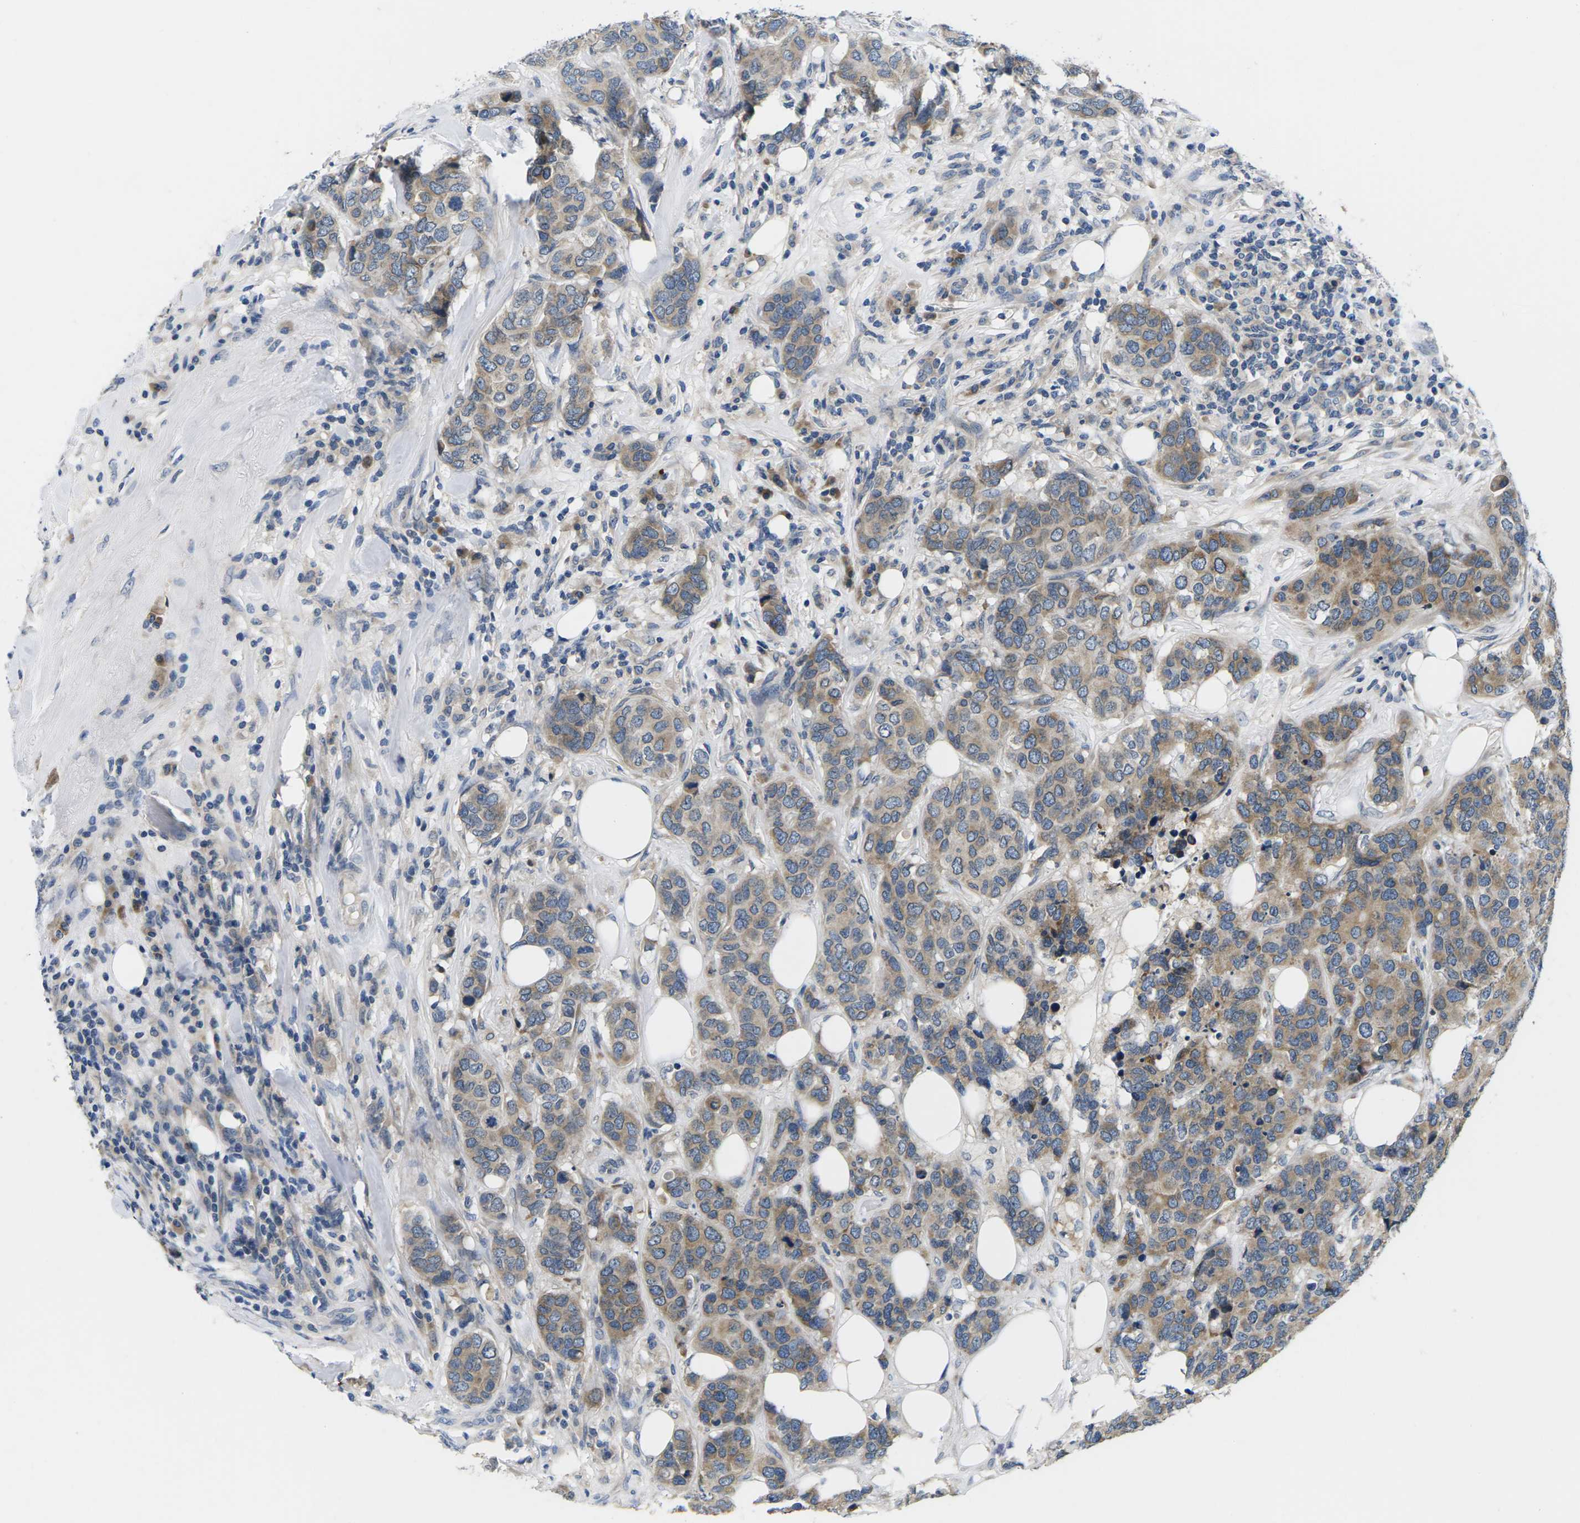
{"staining": {"intensity": "moderate", "quantity": ">75%", "location": "cytoplasmic/membranous"}, "tissue": "breast cancer", "cell_type": "Tumor cells", "image_type": "cancer", "snomed": [{"axis": "morphology", "description": "Lobular carcinoma"}, {"axis": "topography", "description": "Breast"}], "caption": "This micrograph demonstrates immunohistochemistry staining of human lobular carcinoma (breast), with medium moderate cytoplasmic/membranous staining in about >75% of tumor cells.", "gene": "ERGIC3", "patient": {"sex": "female", "age": 59}}